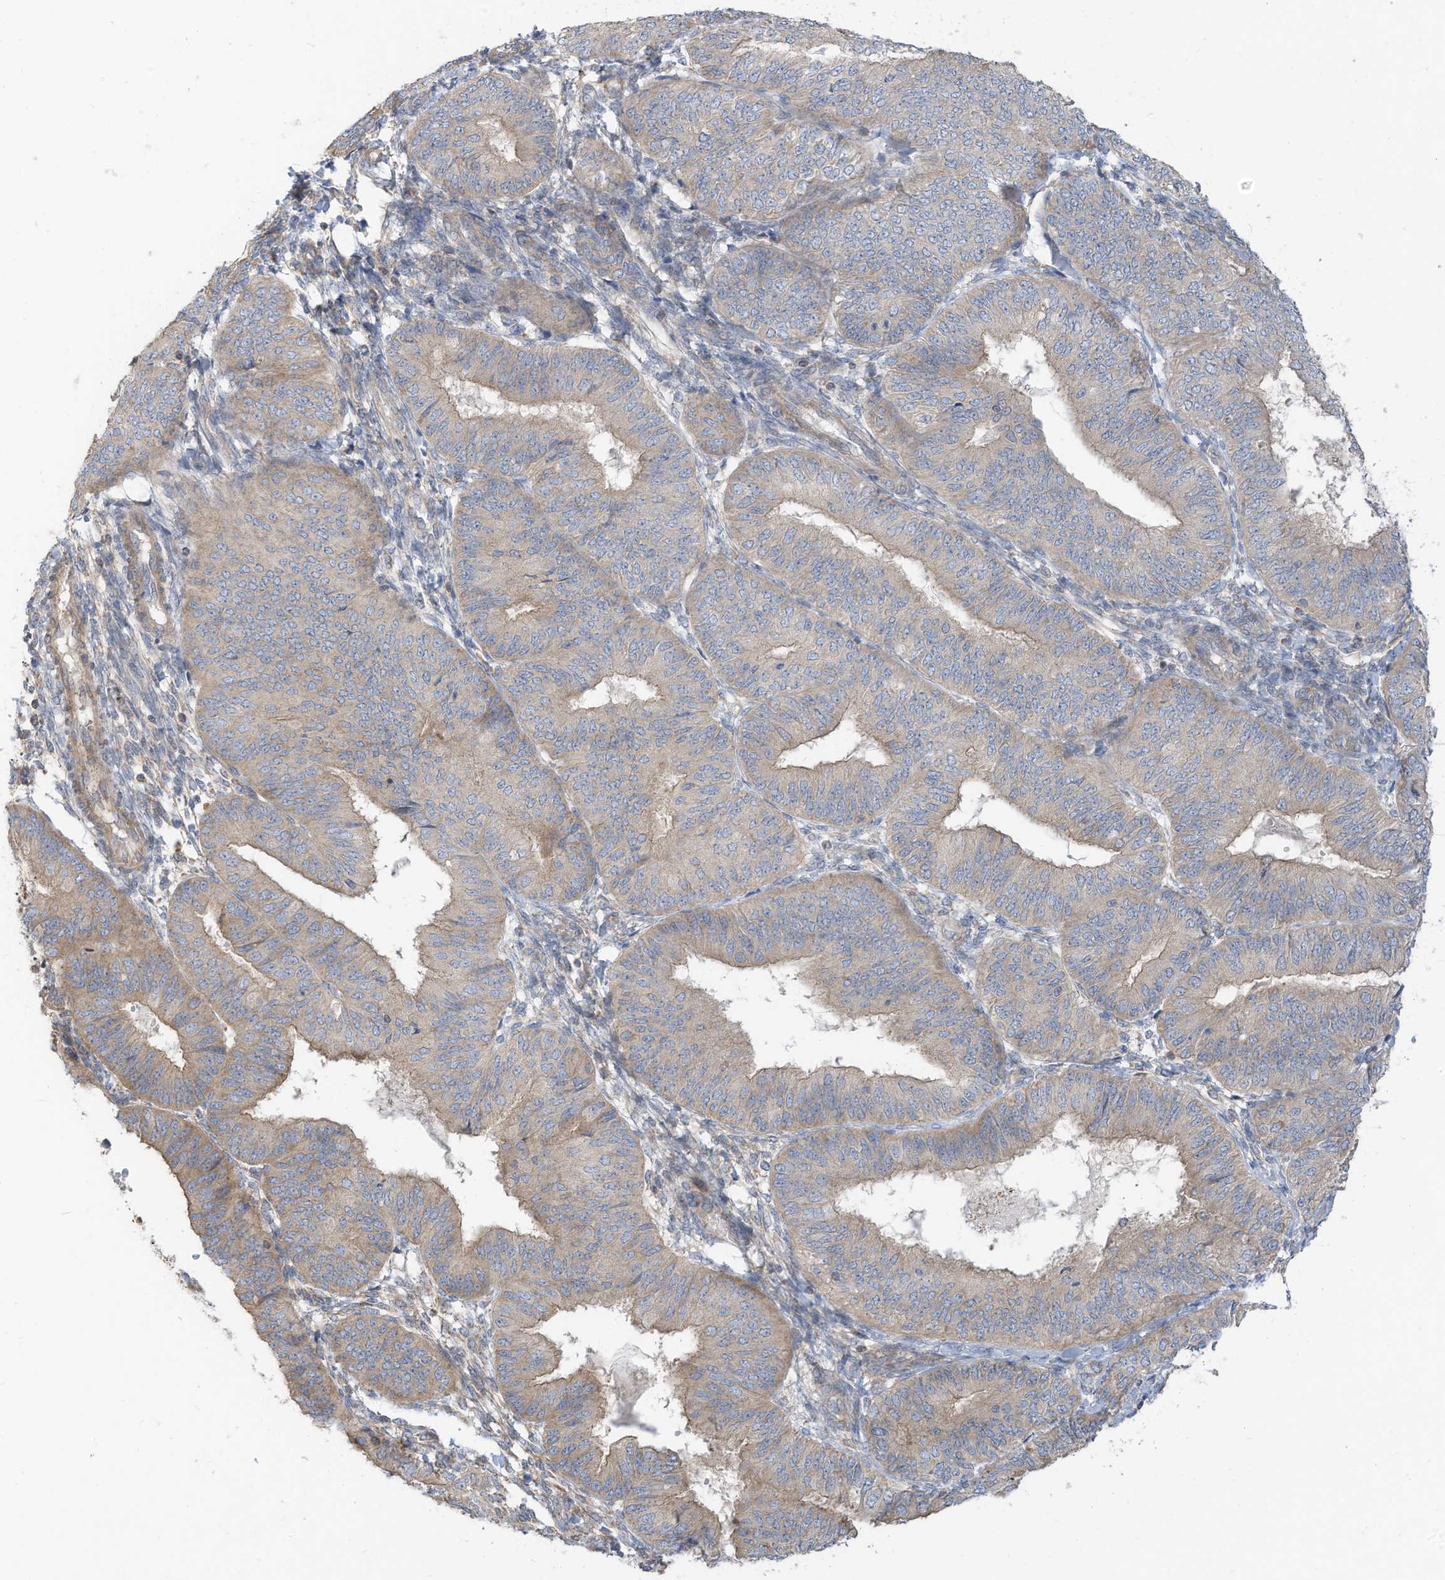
{"staining": {"intensity": "weak", "quantity": ">75%", "location": "cytoplasmic/membranous"}, "tissue": "endometrial cancer", "cell_type": "Tumor cells", "image_type": "cancer", "snomed": [{"axis": "morphology", "description": "Adenocarcinoma, NOS"}, {"axis": "topography", "description": "Endometrium"}], "caption": "Endometrial cancer stained with DAB (3,3'-diaminobenzidine) immunohistochemistry reveals low levels of weak cytoplasmic/membranous staining in approximately >75% of tumor cells.", "gene": "GTPBP2", "patient": {"sex": "female", "age": 58}}